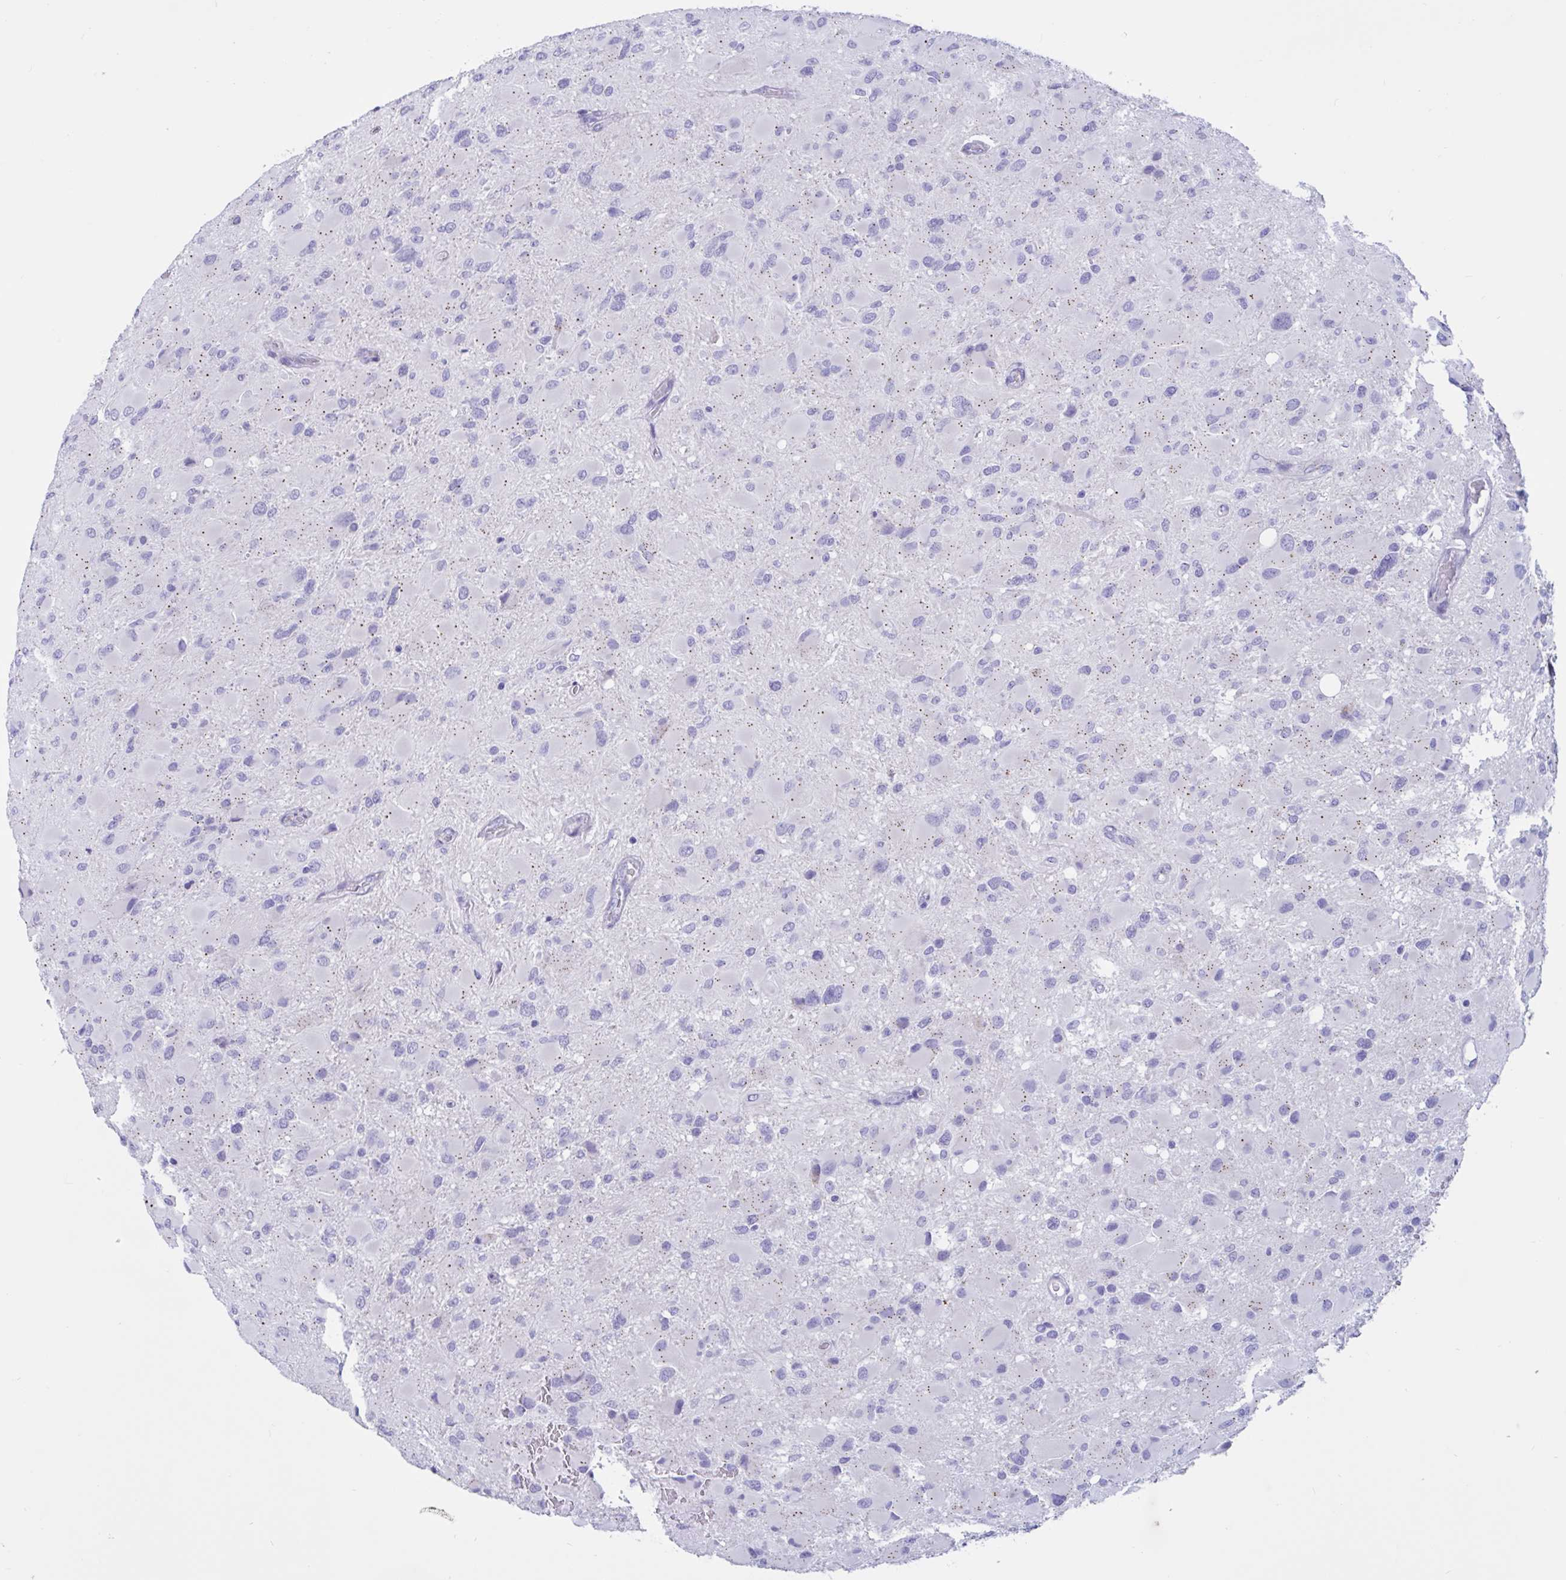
{"staining": {"intensity": "negative", "quantity": "none", "location": "none"}, "tissue": "glioma", "cell_type": "Tumor cells", "image_type": "cancer", "snomed": [{"axis": "morphology", "description": "Glioma, malignant, High grade"}, {"axis": "topography", "description": "Cerebral cortex"}], "caption": "There is no significant expression in tumor cells of glioma.", "gene": "RNASE3", "patient": {"sex": "female", "age": 36}}